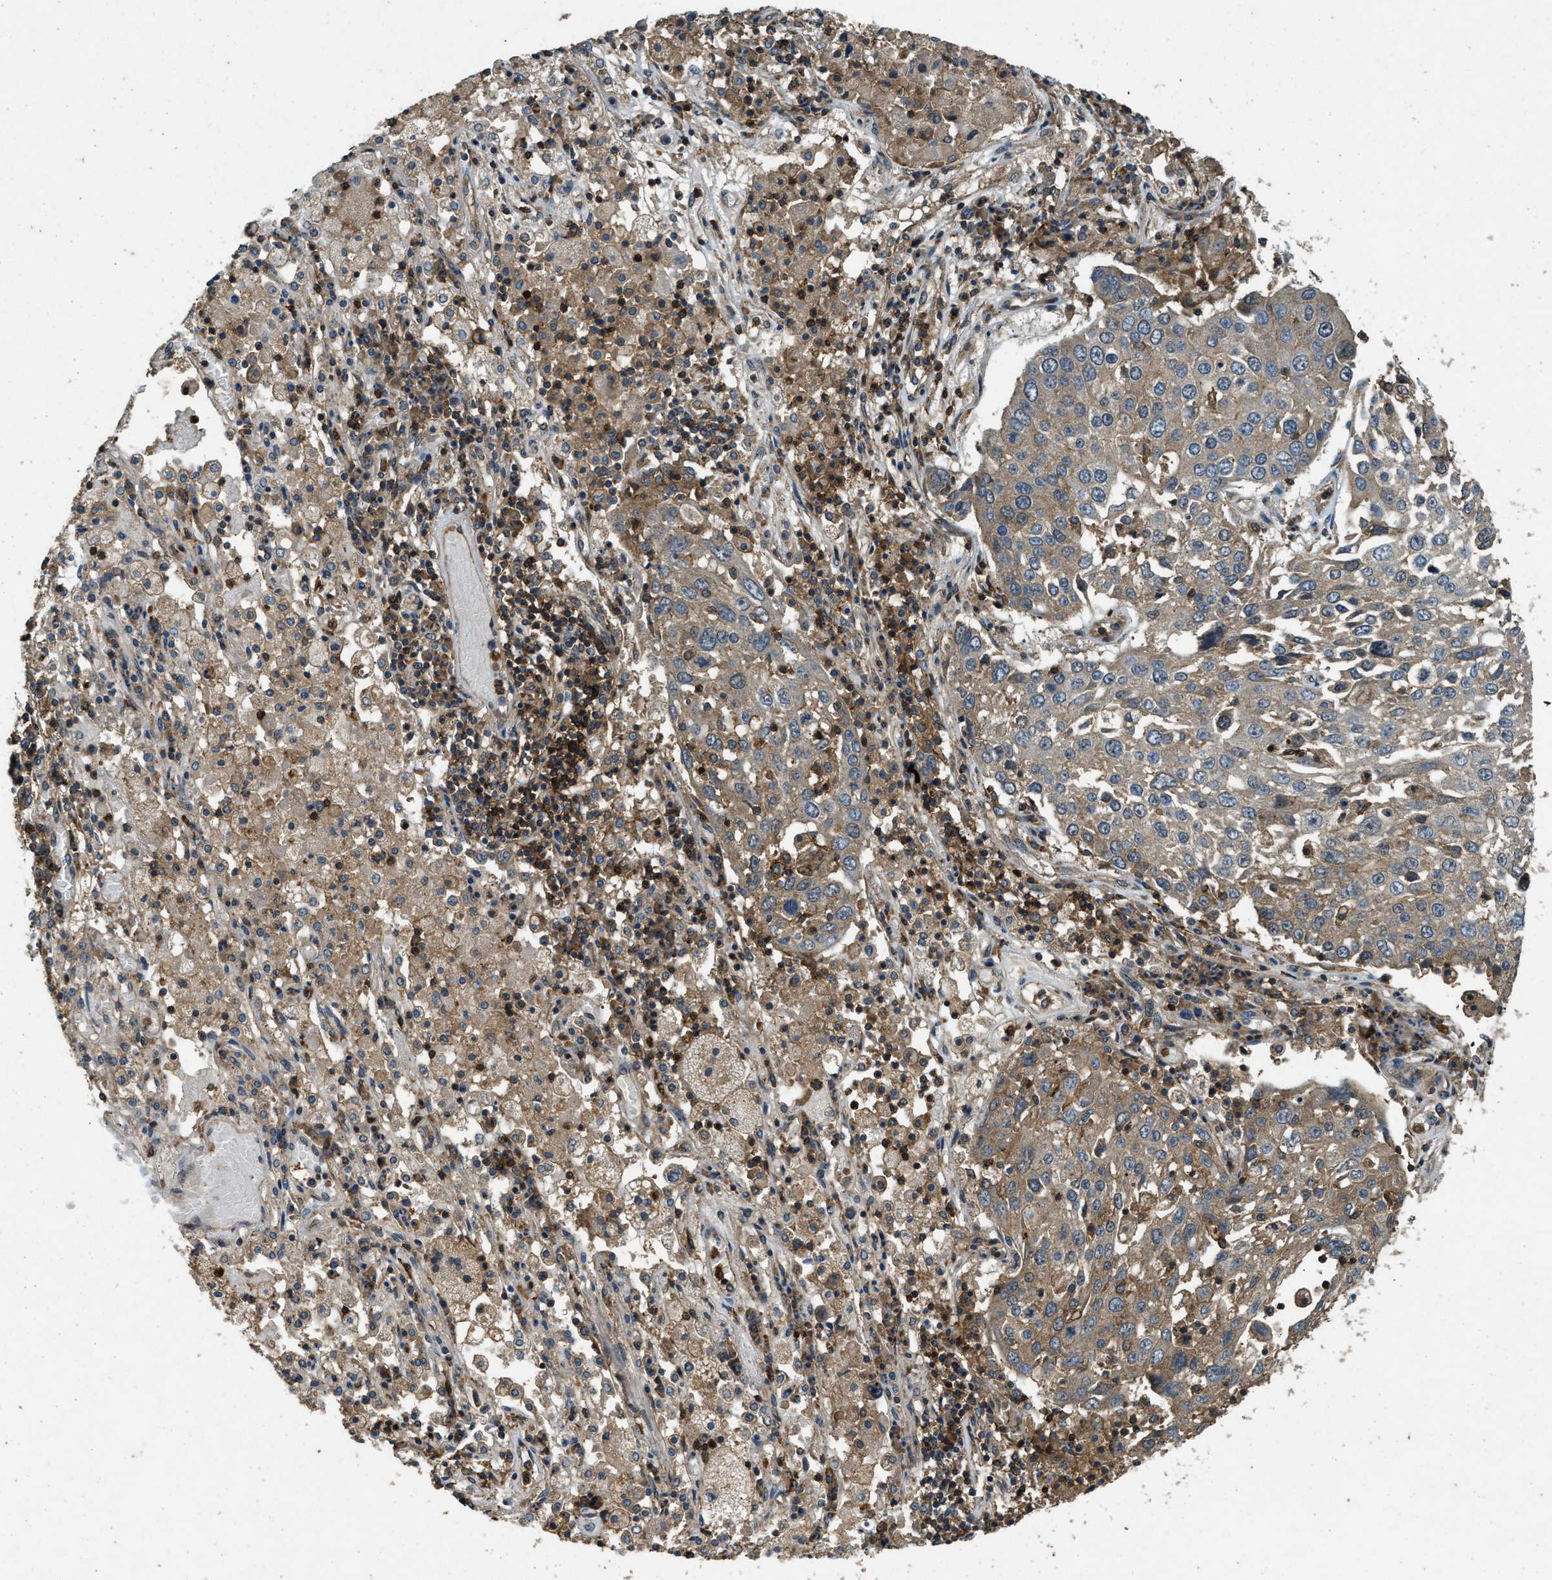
{"staining": {"intensity": "weak", "quantity": ">75%", "location": "cytoplasmic/membranous"}, "tissue": "lung cancer", "cell_type": "Tumor cells", "image_type": "cancer", "snomed": [{"axis": "morphology", "description": "Squamous cell carcinoma, NOS"}, {"axis": "topography", "description": "Lung"}], "caption": "Human lung squamous cell carcinoma stained for a protein (brown) demonstrates weak cytoplasmic/membranous positive staining in about >75% of tumor cells.", "gene": "ATP8B1", "patient": {"sex": "male", "age": 65}}